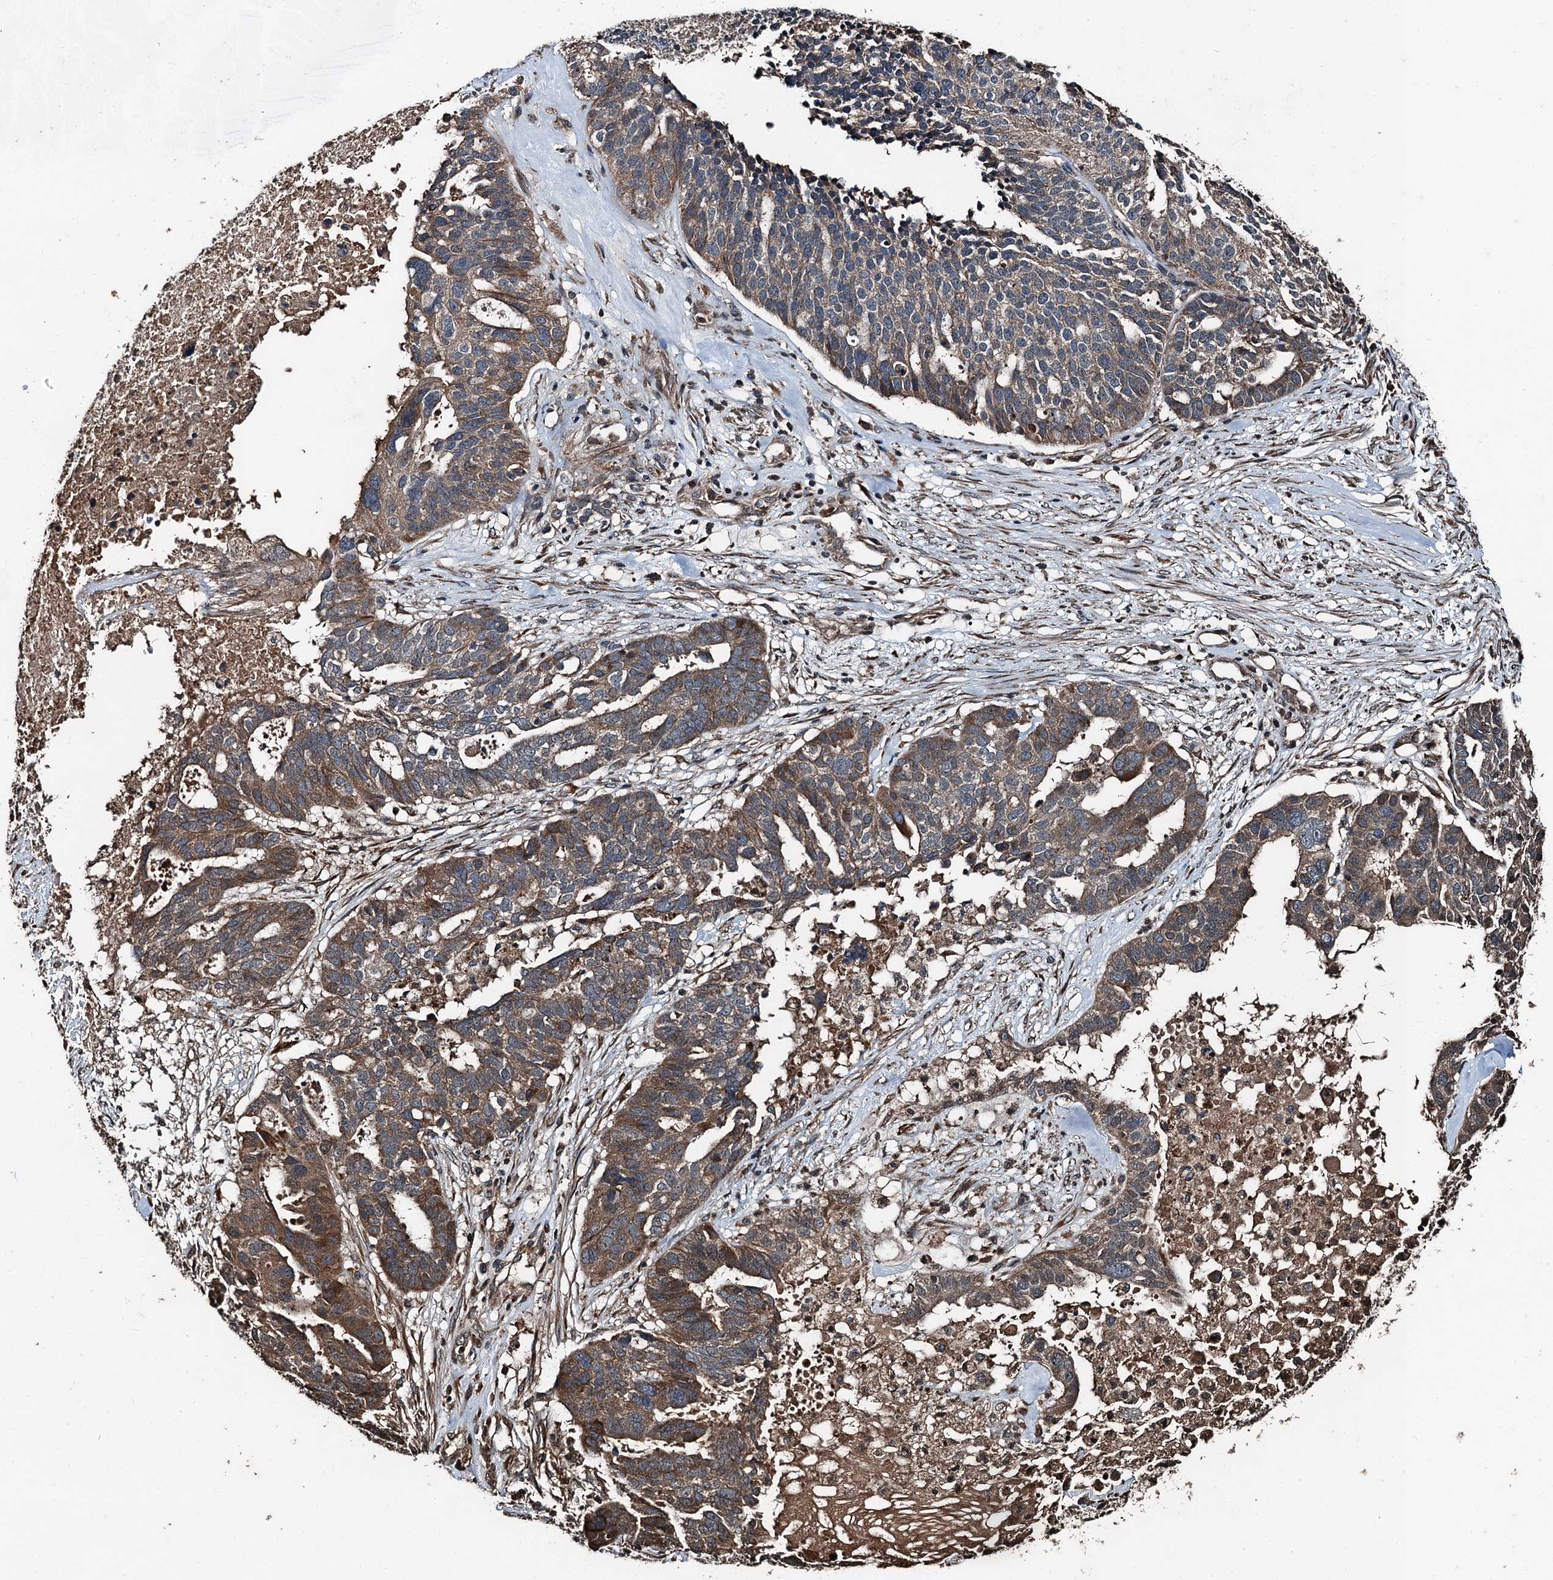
{"staining": {"intensity": "moderate", "quantity": ">75%", "location": "cytoplasmic/membranous"}, "tissue": "ovarian cancer", "cell_type": "Tumor cells", "image_type": "cancer", "snomed": [{"axis": "morphology", "description": "Cystadenocarcinoma, serous, NOS"}, {"axis": "topography", "description": "Ovary"}], "caption": "Ovarian cancer stained with DAB immunohistochemistry (IHC) demonstrates medium levels of moderate cytoplasmic/membranous staining in approximately >75% of tumor cells.", "gene": "TCTN1", "patient": {"sex": "female", "age": 59}}